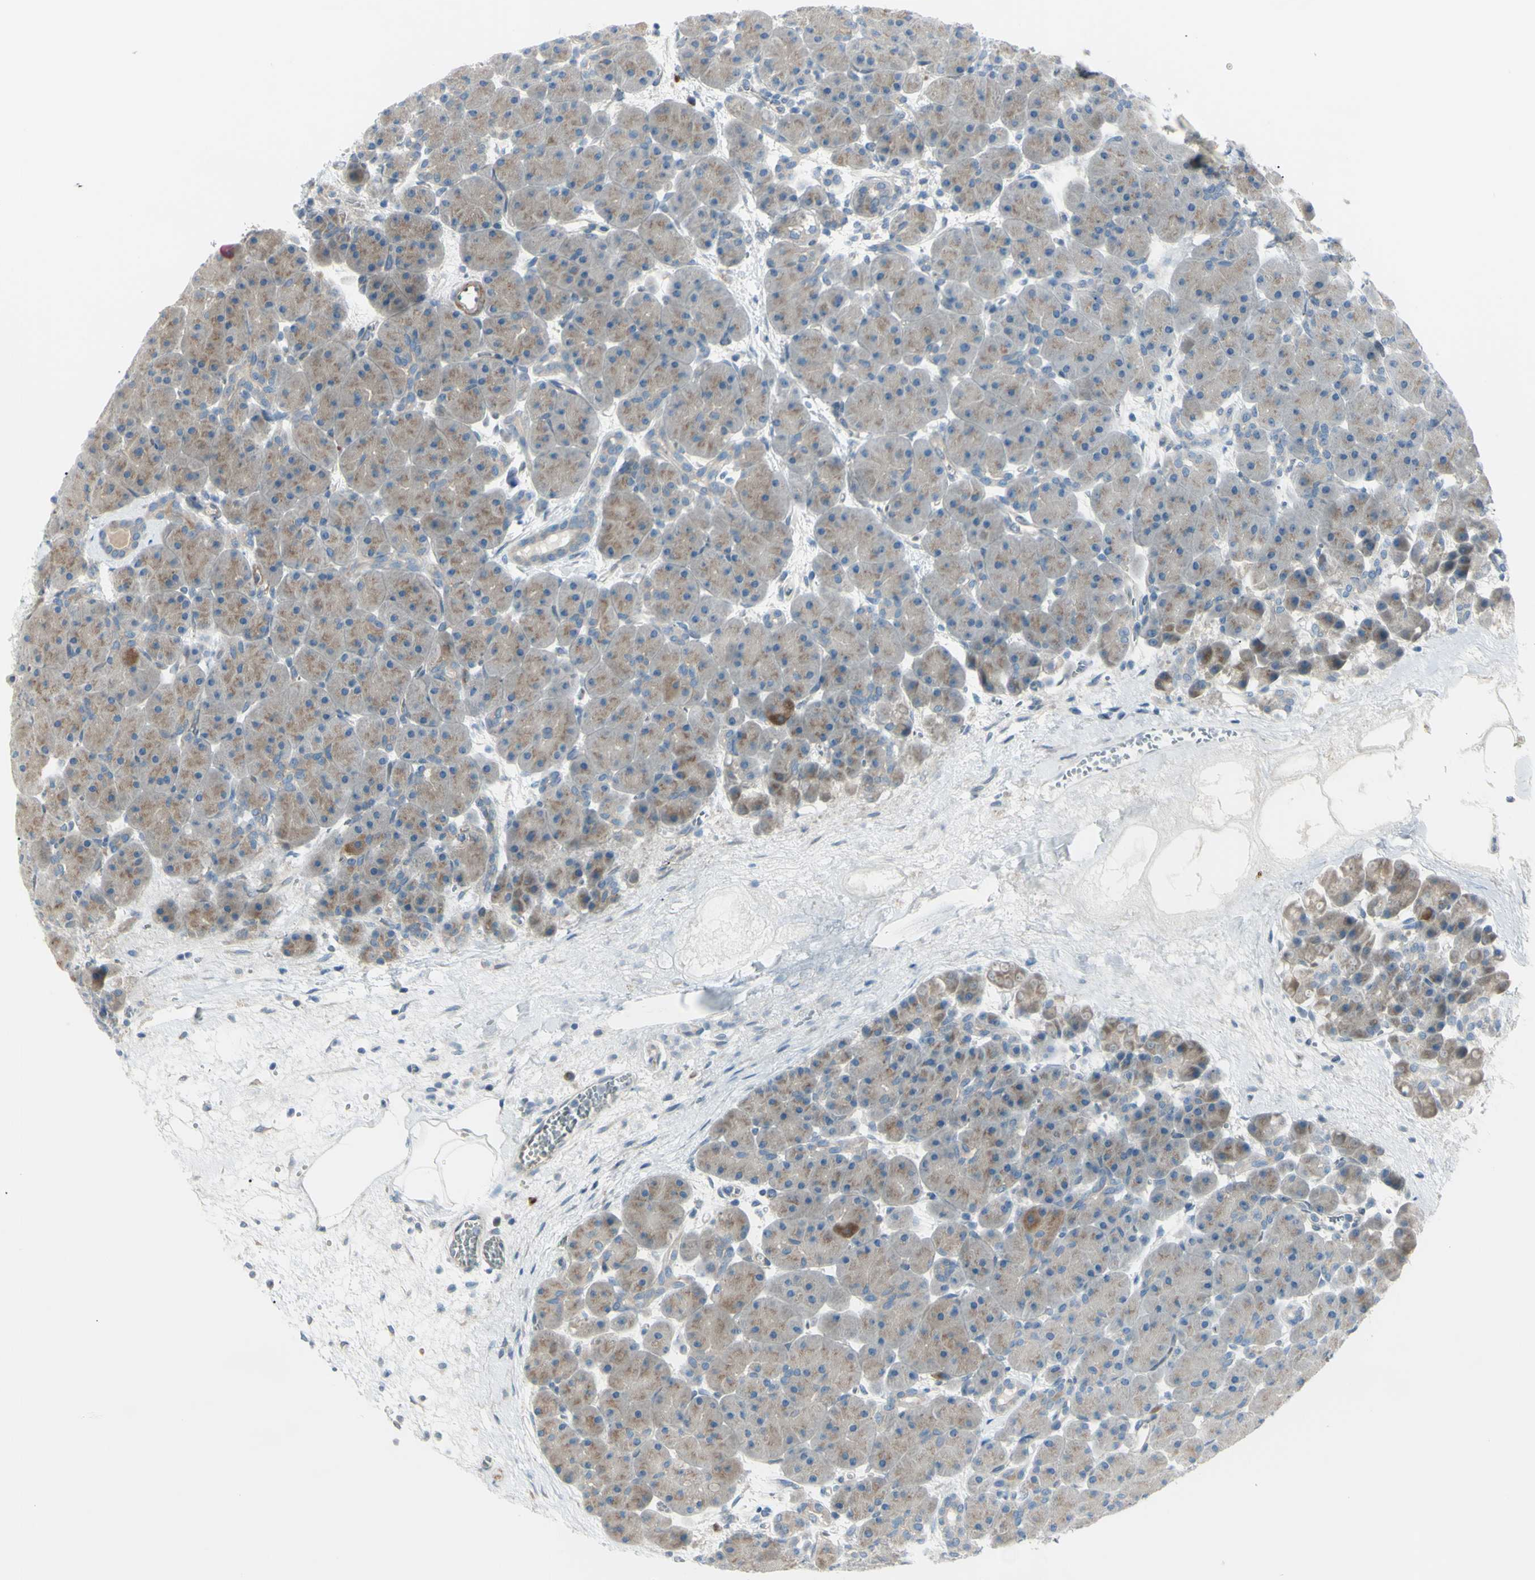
{"staining": {"intensity": "moderate", "quantity": ">75%", "location": "cytoplasmic/membranous"}, "tissue": "pancreas", "cell_type": "Exocrine glandular cells", "image_type": "normal", "snomed": [{"axis": "morphology", "description": "Normal tissue, NOS"}, {"axis": "topography", "description": "Pancreas"}], "caption": "IHC staining of normal pancreas, which demonstrates medium levels of moderate cytoplasmic/membranous staining in approximately >75% of exocrine glandular cells indicating moderate cytoplasmic/membranous protein expression. The staining was performed using DAB (brown) for protein detection and nuclei were counterstained in hematoxylin (blue).", "gene": "LRRK1", "patient": {"sex": "male", "age": 66}}